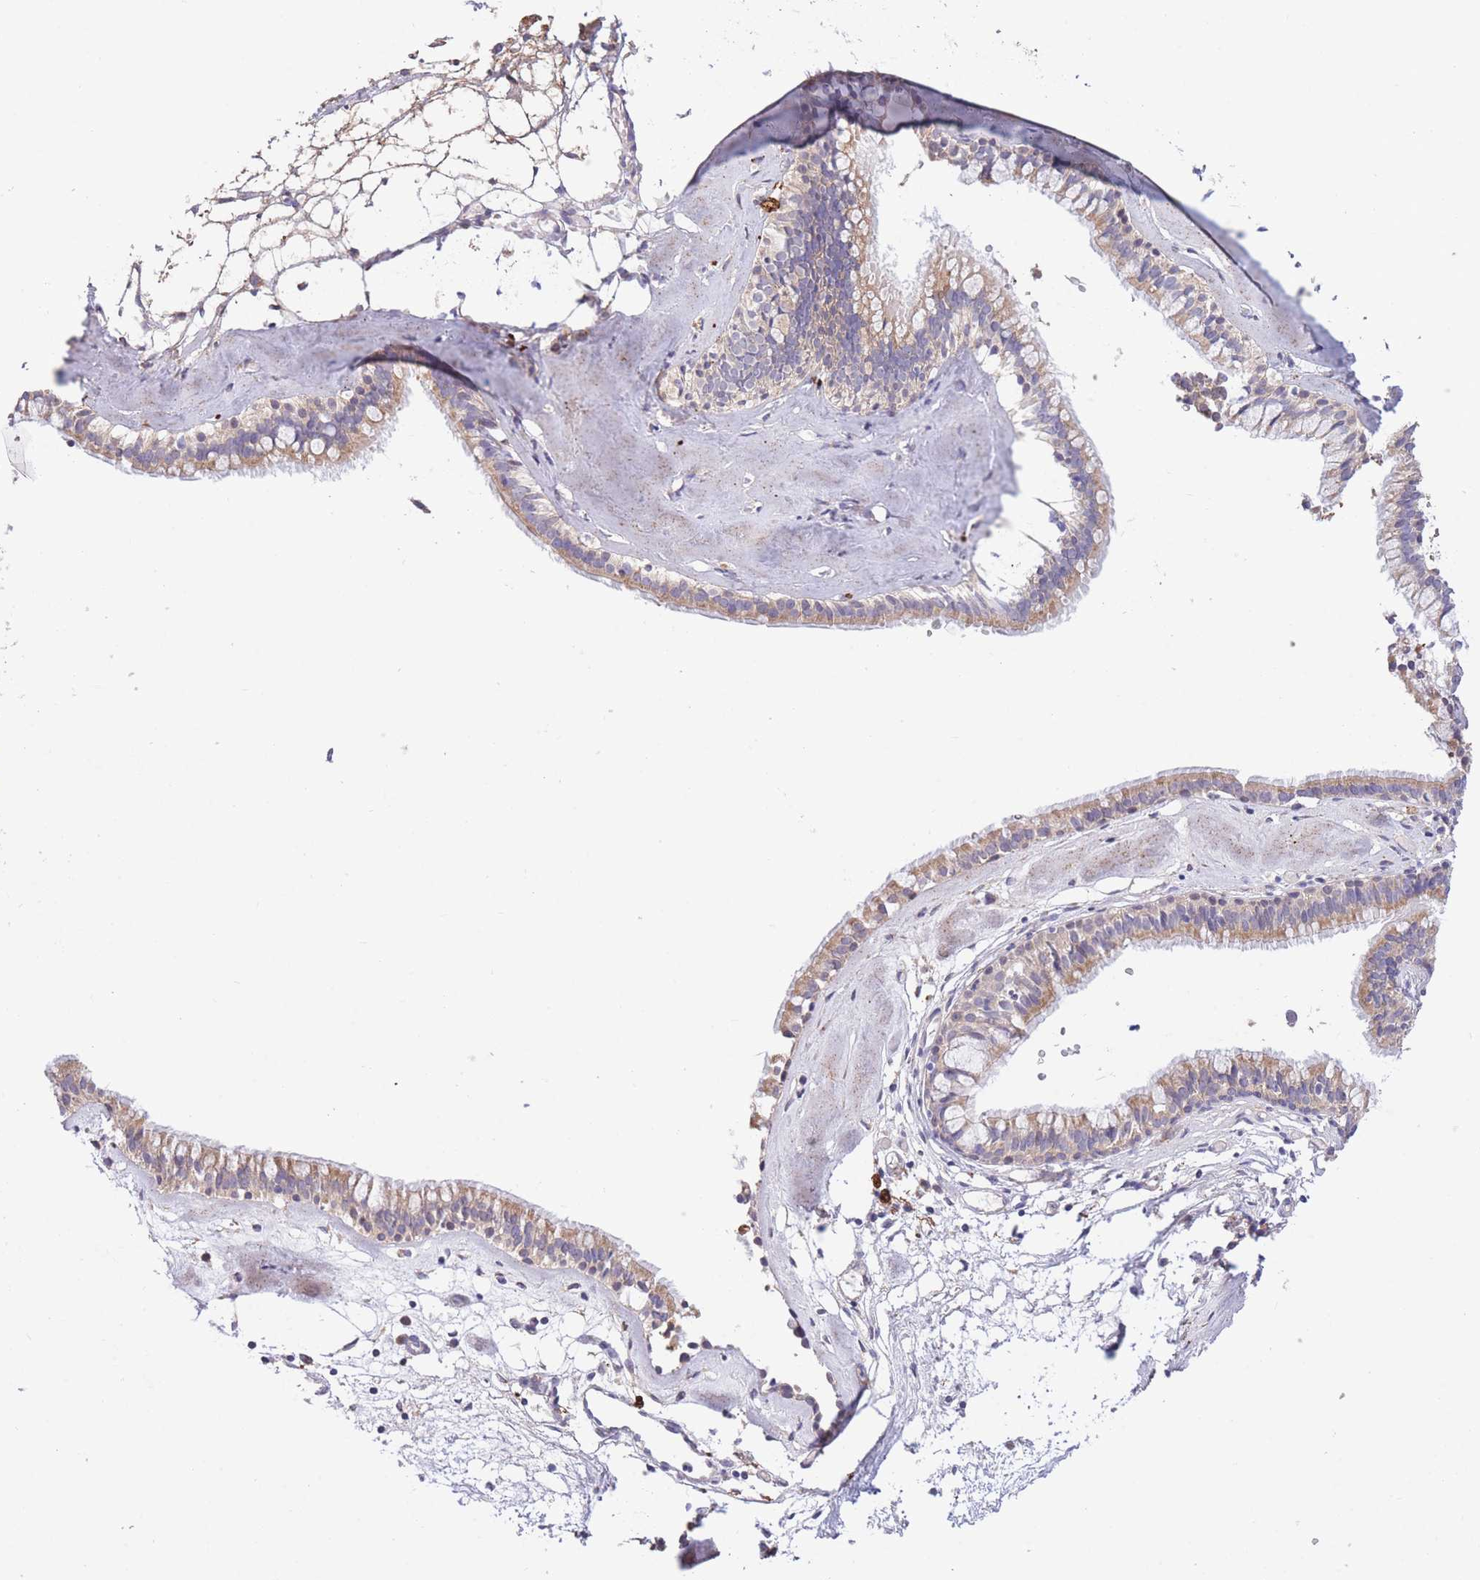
{"staining": {"intensity": "moderate", "quantity": ">75%", "location": "cytoplasmic/membranous"}, "tissue": "nasopharynx", "cell_type": "Respiratory epithelial cells", "image_type": "normal", "snomed": [{"axis": "morphology", "description": "Normal tissue, NOS"}, {"axis": "topography", "description": "Nasopharynx"}], "caption": "Immunohistochemical staining of benign human nasopharynx demonstrates medium levels of moderate cytoplasmic/membranous positivity in about >75% of respiratory epithelial cells. (IHC, brightfield microscopy, high magnification).", "gene": "ATP13A2", "patient": {"sex": "male", "age": 65}}